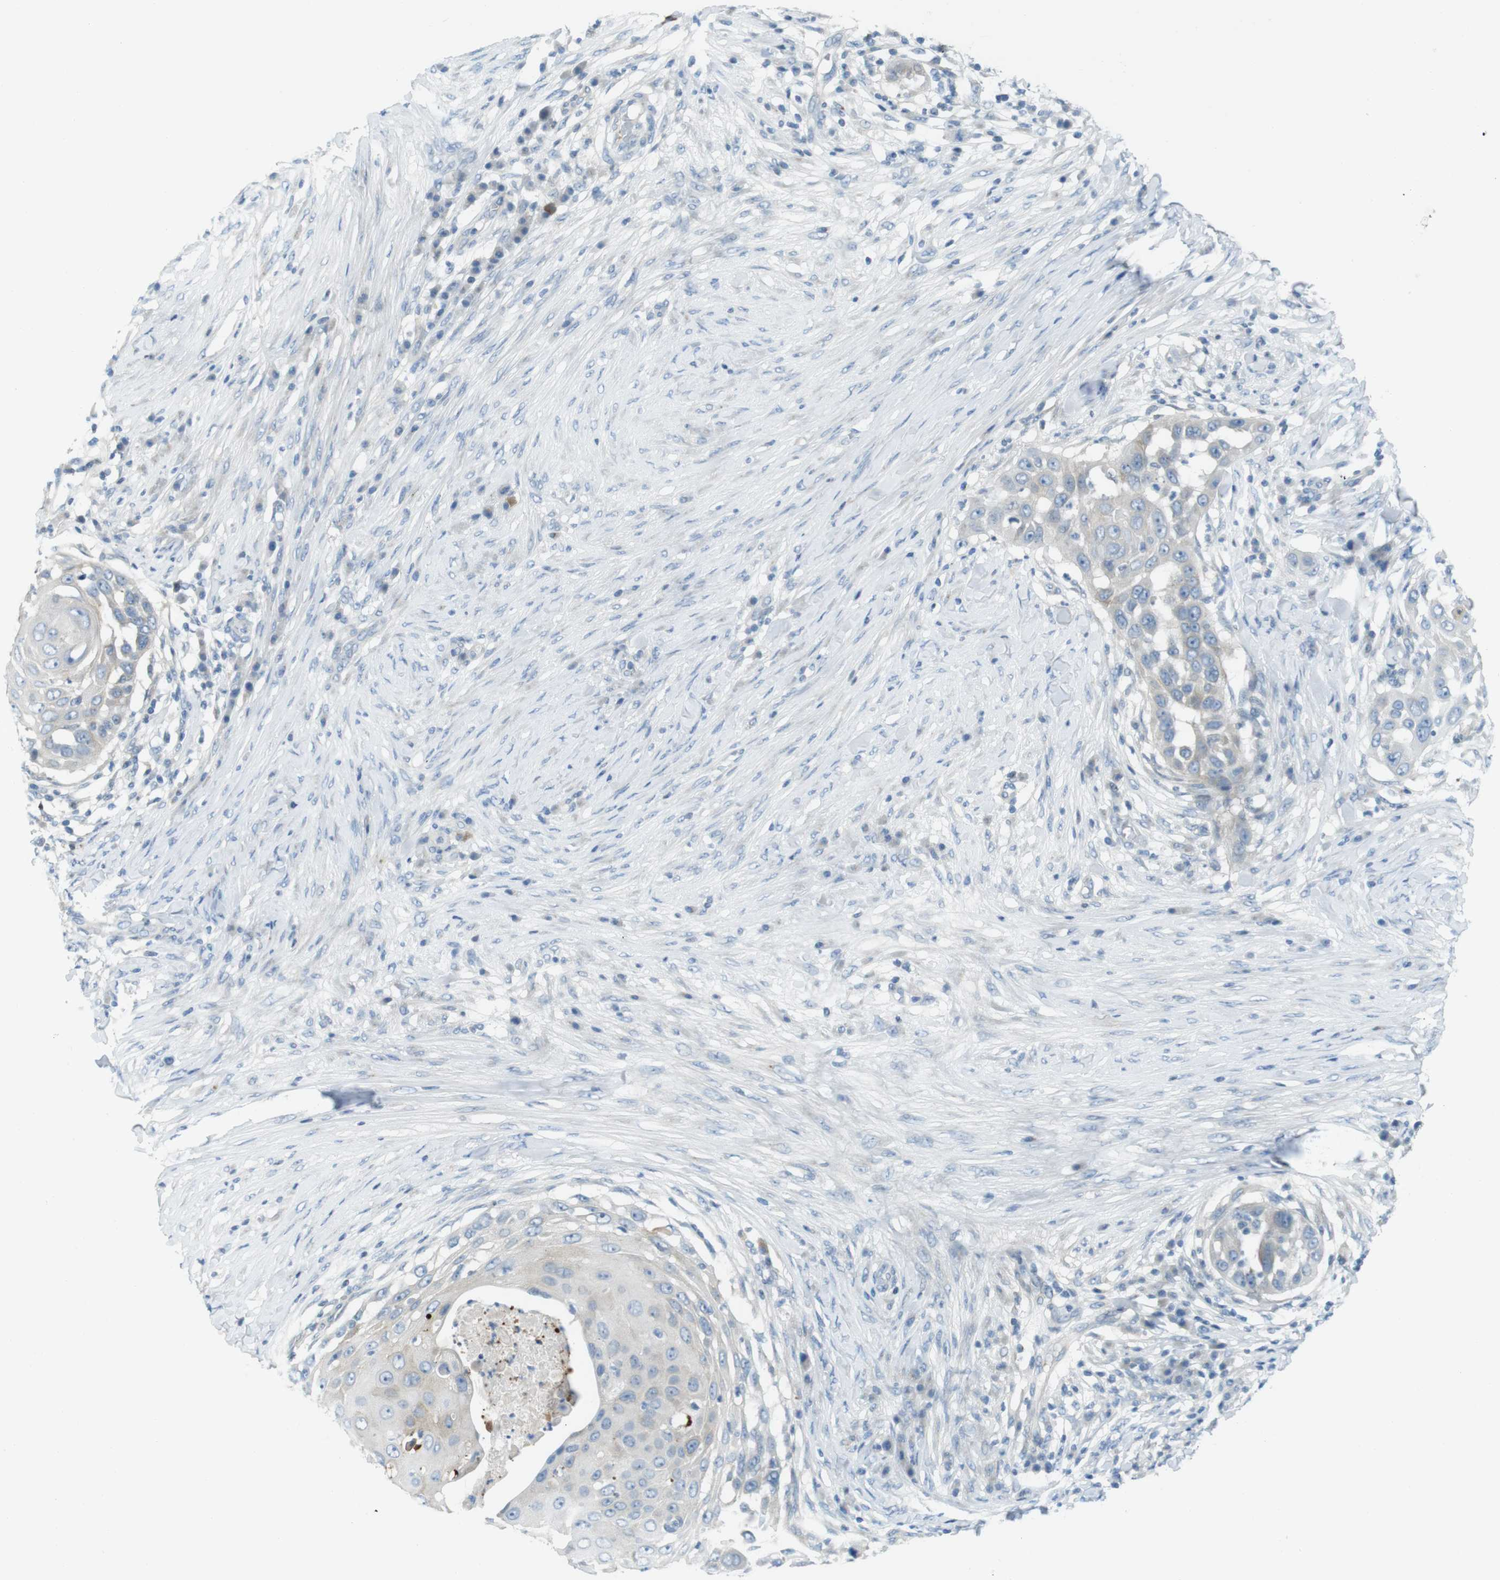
{"staining": {"intensity": "negative", "quantity": "none", "location": "none"}, "tissue": "skin cancer", "cell_type": "Tumor cells", "image_type": "cancer", "snomed": [{"axis": "morphology", "description": "Squamous cell carcinoma, NOS"}, {"axis": "topography", "description": "Skin"}], "caption": "This is an immunohistochemistry (IHC) photomicrograph of human skin cancer. There is no positivity in tumor cells.", "gene": "CASP2", "patient": {"sex": "female", "age": 44}}